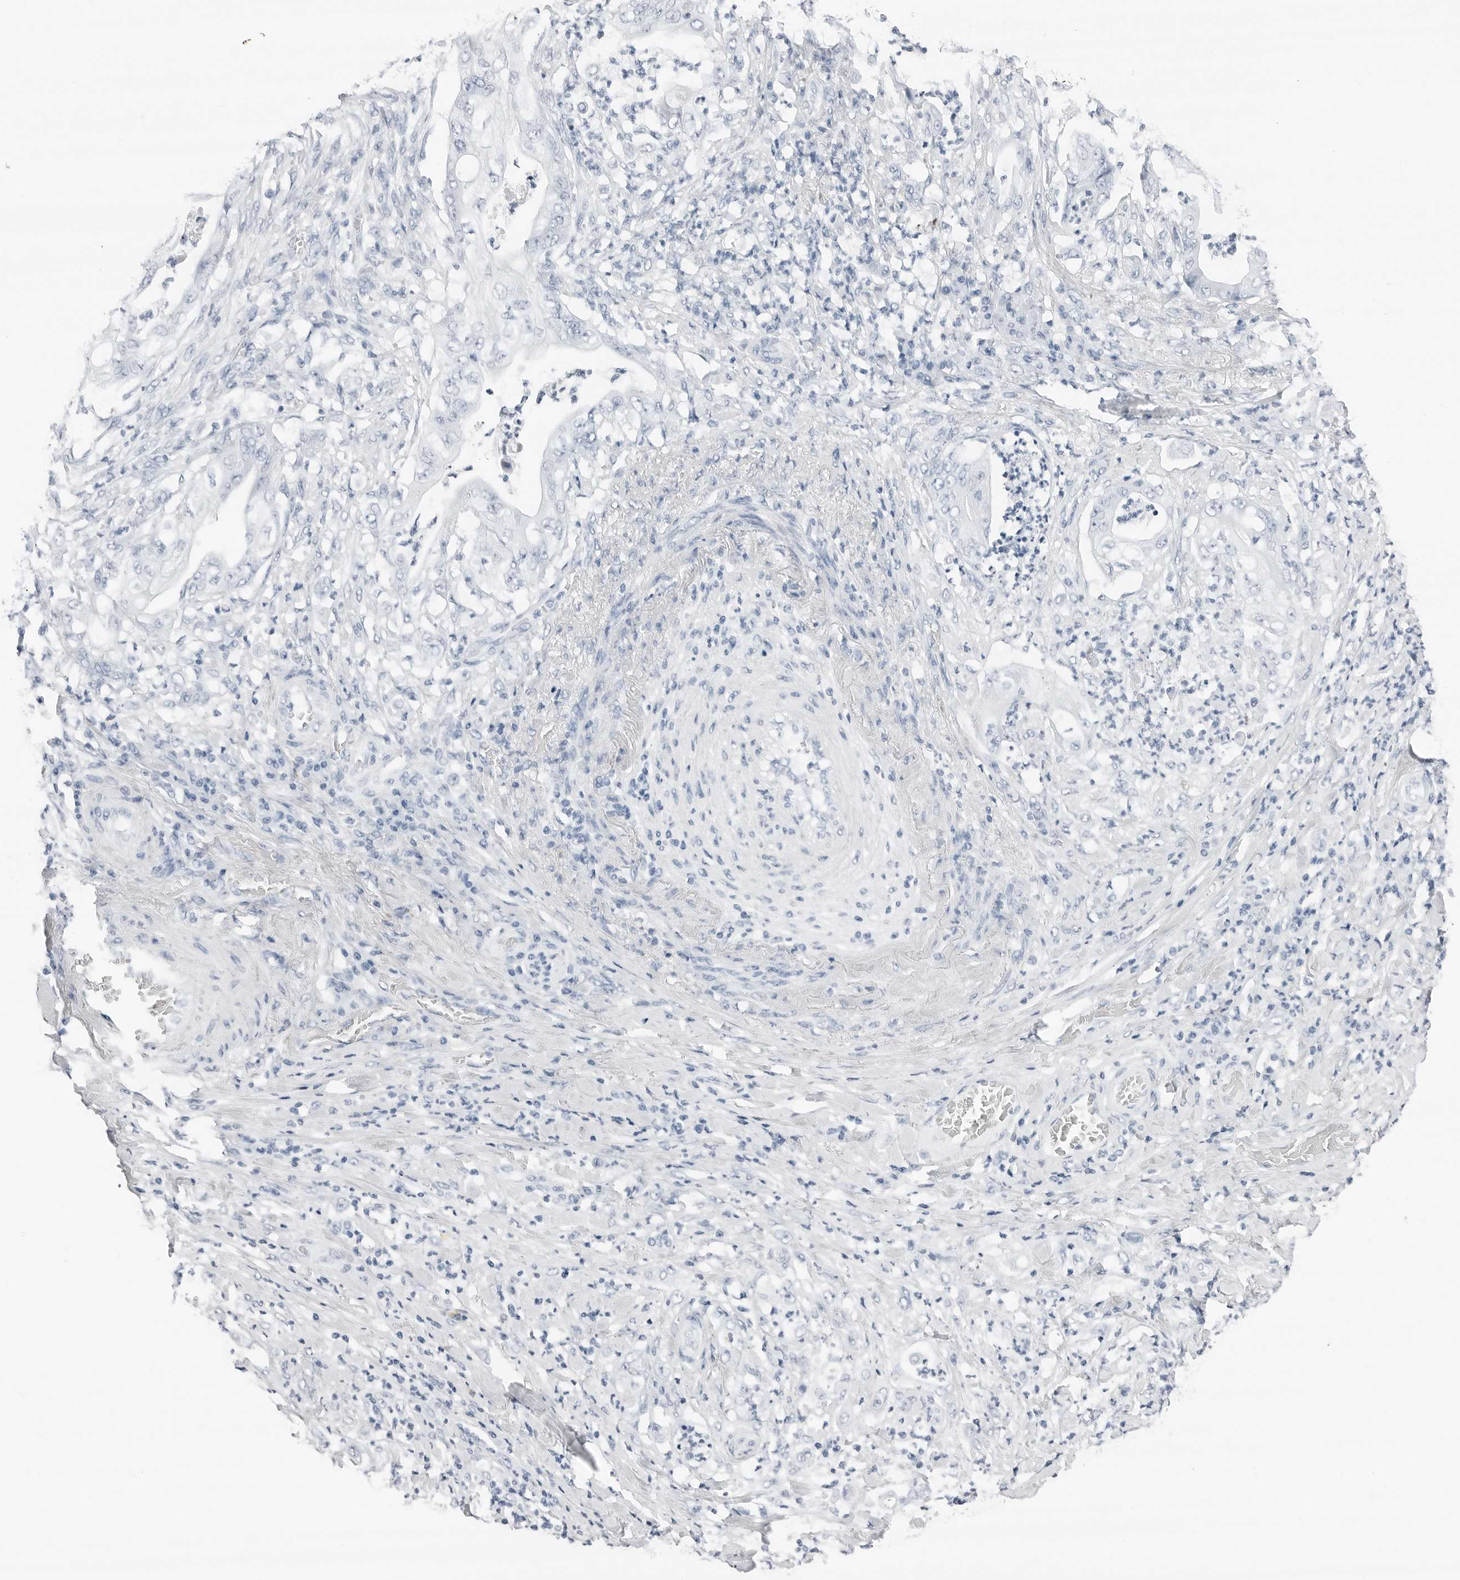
{"staining": {"intensity": "negative", "quantity": "none", "location": "none"}, "tissue": "stomach cancer", "cell_type": "Tumor cells", "image_type": "cancer", "snomed": [{"axis": "morphology", "description": "Adenocarcinoma, NOS"}, {"axis": "topography", "description": "Stomach"}], "caption": "Immunohistochemistry (IHC) of adenocarcinoma (stomach) shows no expression in tumor cells. (DAB (3,3'-diaminobenzidine) IHC visualized using brightfield microscopy, high magnification).", "gene": "SLPI", "patient": {"sex": "female", "age": 73}}